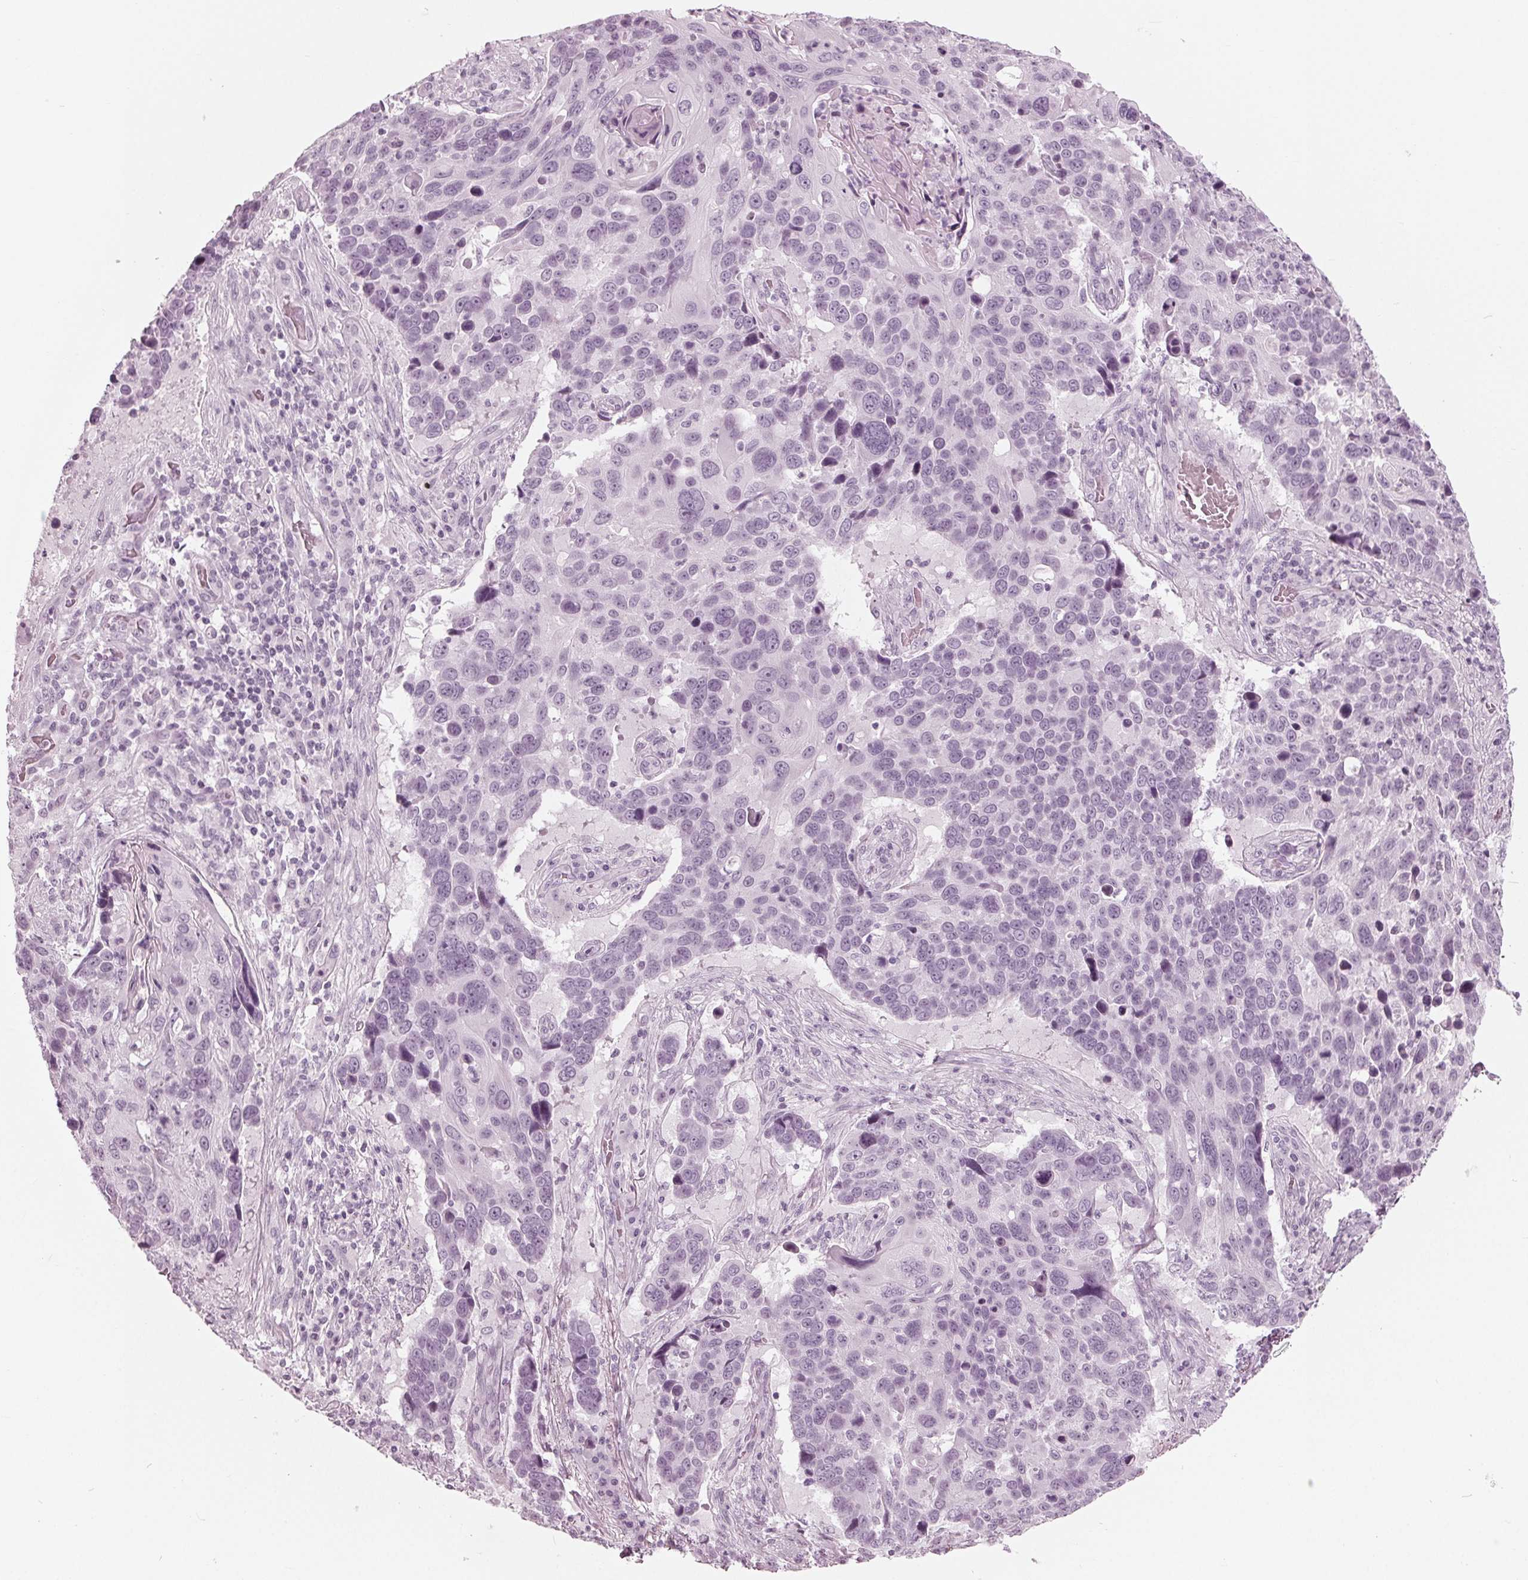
{"staining": {"intensity": "negative", "quantity": "none", "location": "none"}, "tissue": "lung cancer", "cell_type": "Tumor cells", "image_type": "cancer", "snomed": [{"axis": "morphology", "description": "Squamous cell carcinoma, NOS"}, {"axis": "topography", "description": "Lung"}], "caption": "Photomicrograph shows no significant protein staining in tumor cells of squamous cell carcinoma (lung).", "gene": "KRT28", "patient": {"sex": "male", "age": 68}}